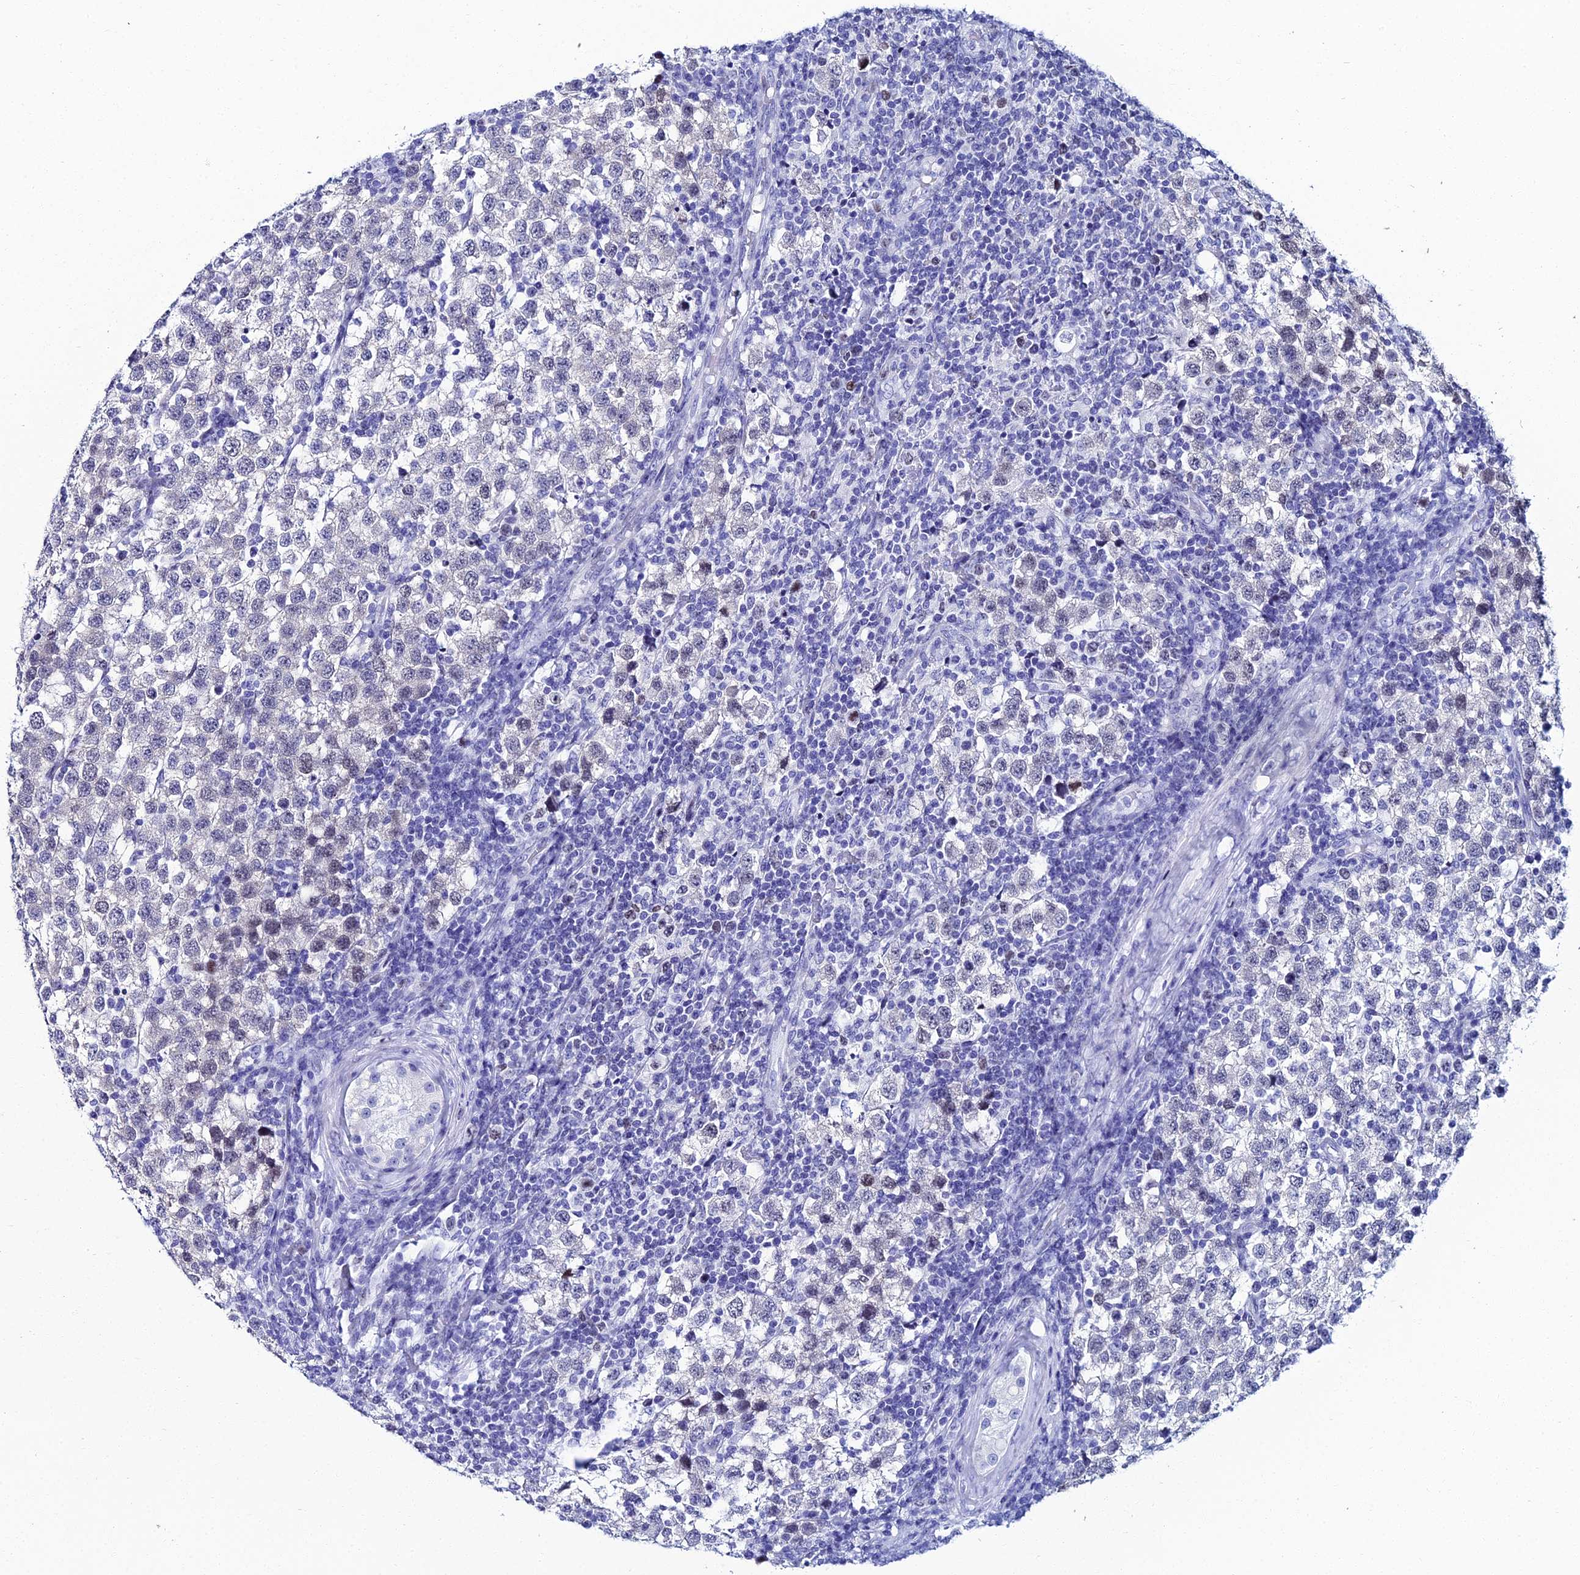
{"staining": {"intensity": "negative", "quantity": "none", "location": "none"}, "tissue": "testis cancer", "cell_type": "Tumor cells", "image_type": "cancer", "snomed": [{"axis": "morphology", "description": "Seminoma, NOS"}, {"axis": "topography", "description": "Testis"}], "caption": "Image shows no protein staining in tumor cells of testis seminoma tissue. (Brightfield microscopy of DAB (3,3'-diaminobenzidine) immunohistochemistry (IHC) at high magnification).", "gene": "TAF9B", "patient": {"sex": "male", "age": 34}}